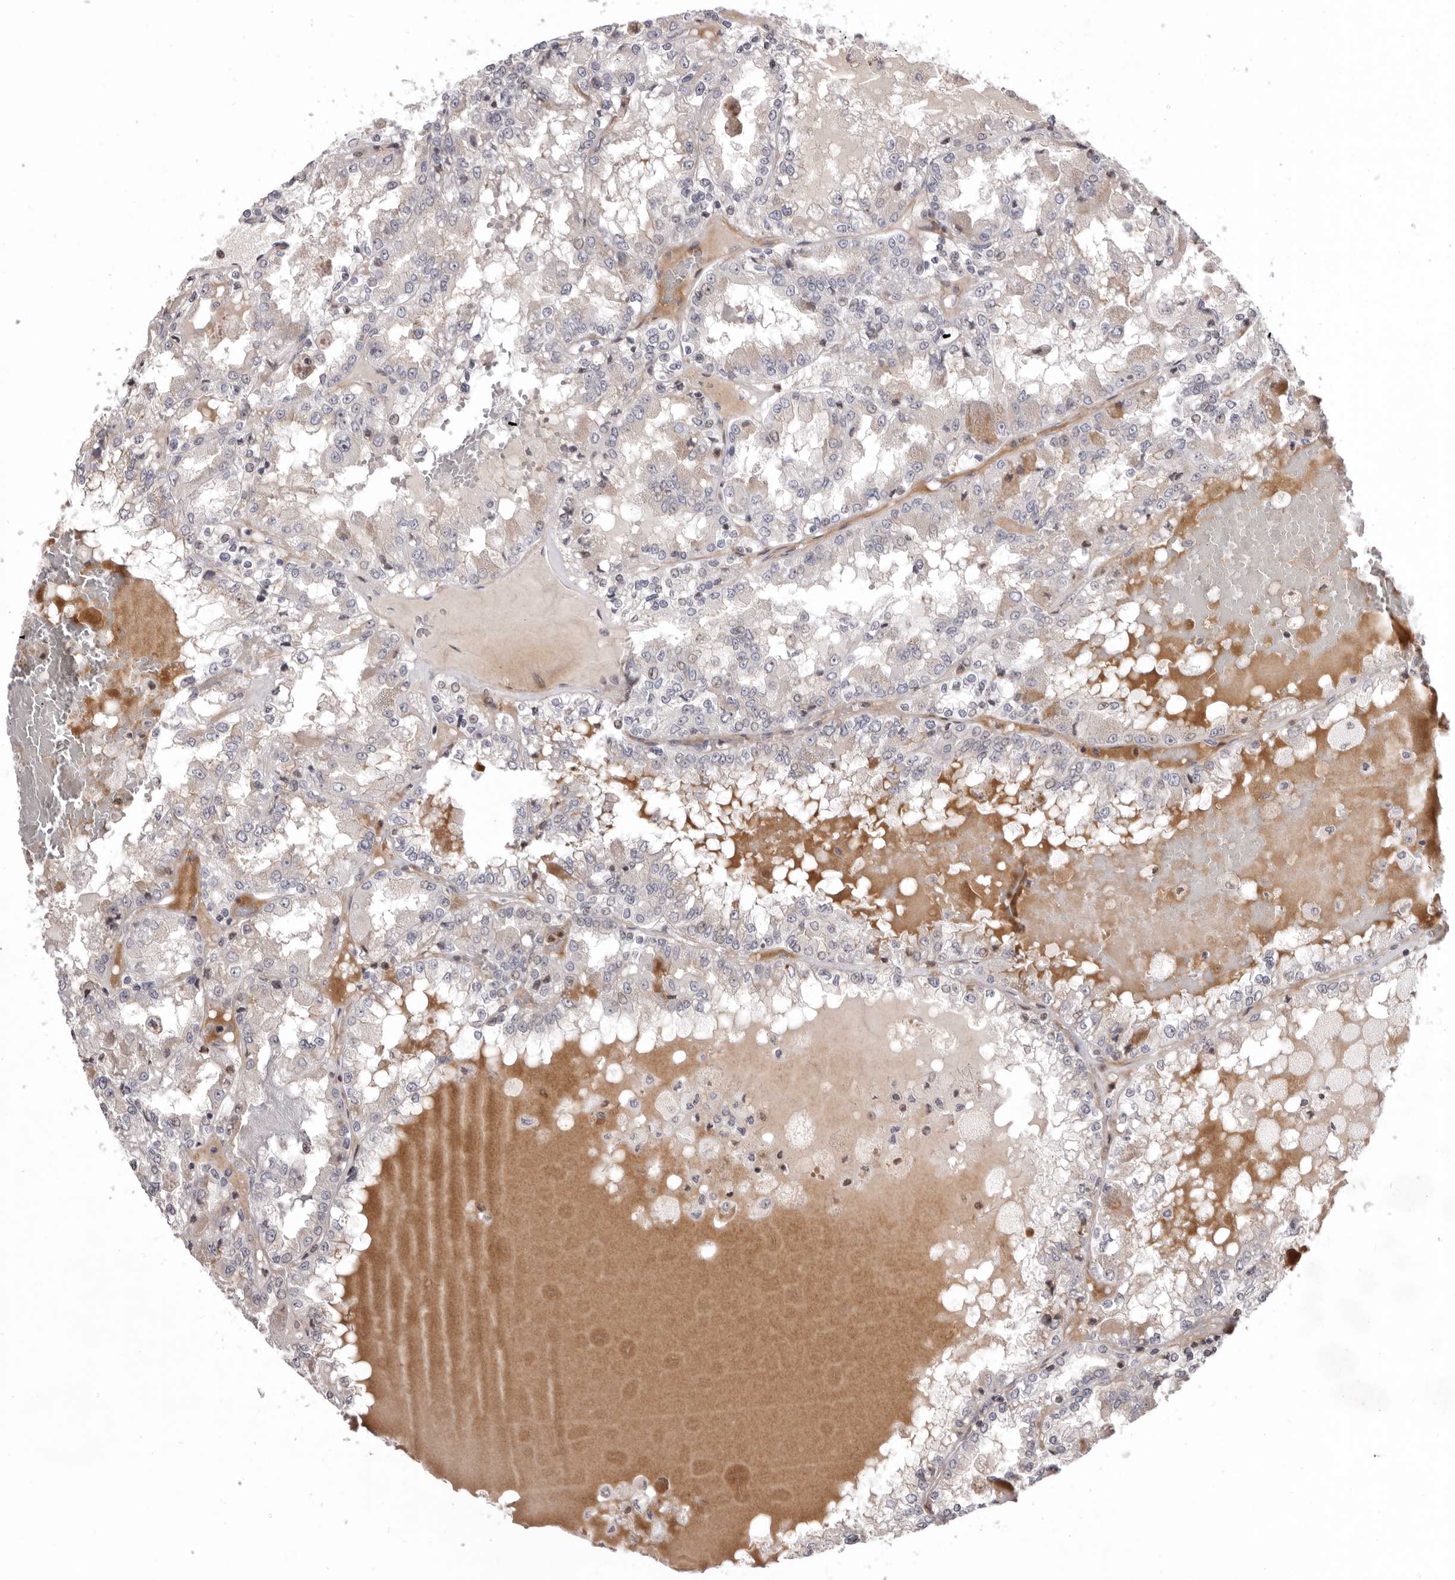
{"staining": {"intensity": "negative", "quantity": "none", "location": "none"}, "tissue": "renal cancer", "cell_type": "Tumor cells", "image_type": "cancer", "snomed": [{"axis": "morphology", "description": "Adenocarcinoma, NOS"}, {"axis": "topography", "description": "Kidney"}], "caption": "High power microscopy image of an immunohistochemistry image of renal adenocarcinoma, revealing no significant expression in tumor cells.", "gene": "AZIN1", "patient": {"sex": "female", "age": 56}}